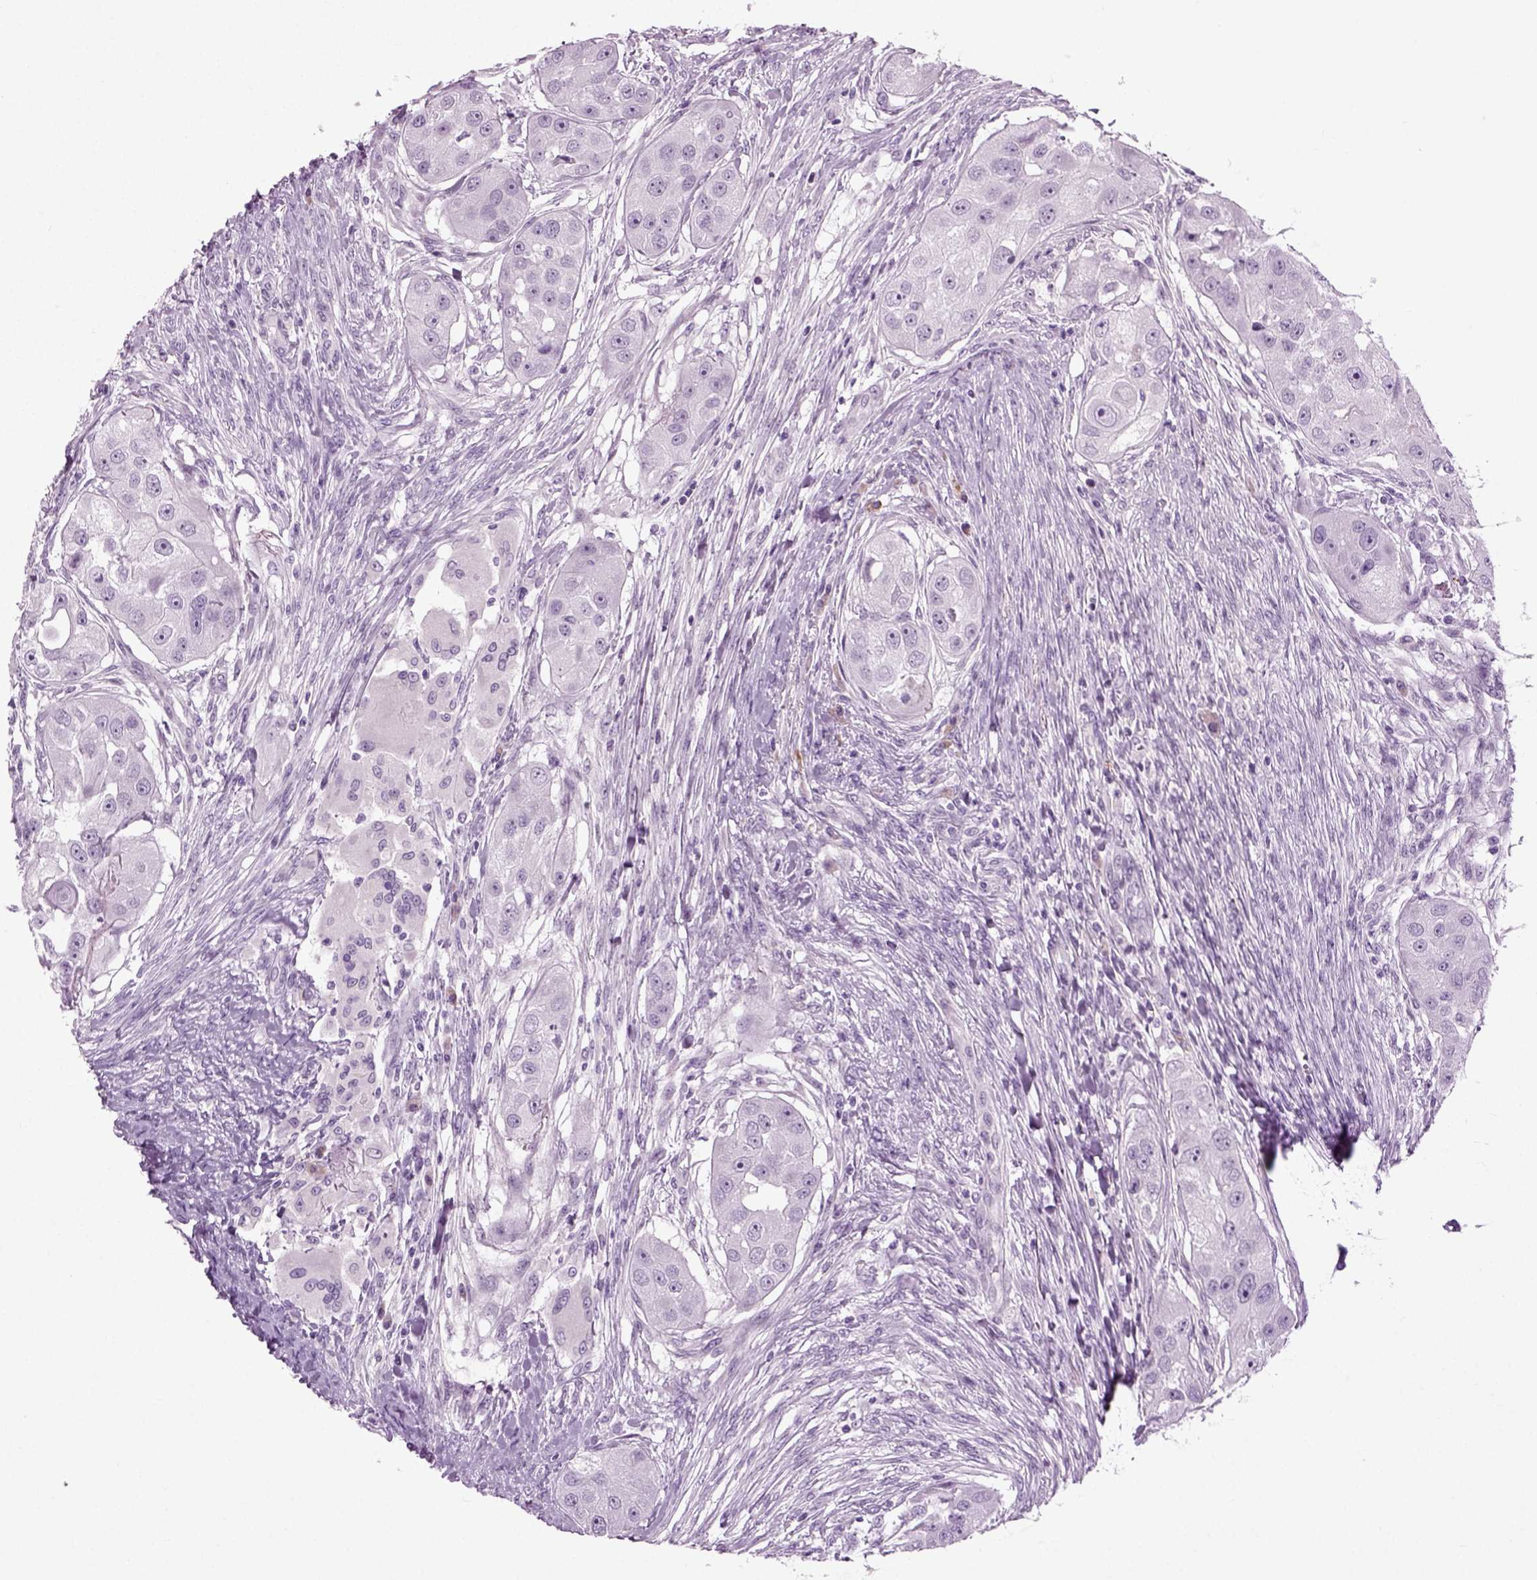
{"staining": {"intensity": "negative", "quantity": "none", "location": "none"}, "tissue": "head and neck cancer", "cell_type": "Tumor cells", "image_type": "cancer", "snomed": [{"axis": "morphology", "description": "Squamous cell carcinoma, NOS"}, {"axis": "topography", "description": "Head-Neck"}], "caption": "An image of head and neck cancer (squamous cell carcinoma) stained for a protein exhibits no brown staining in tumor cells.", "gene": "PRLH", "patient": {"sex": "male", "age": 51}}